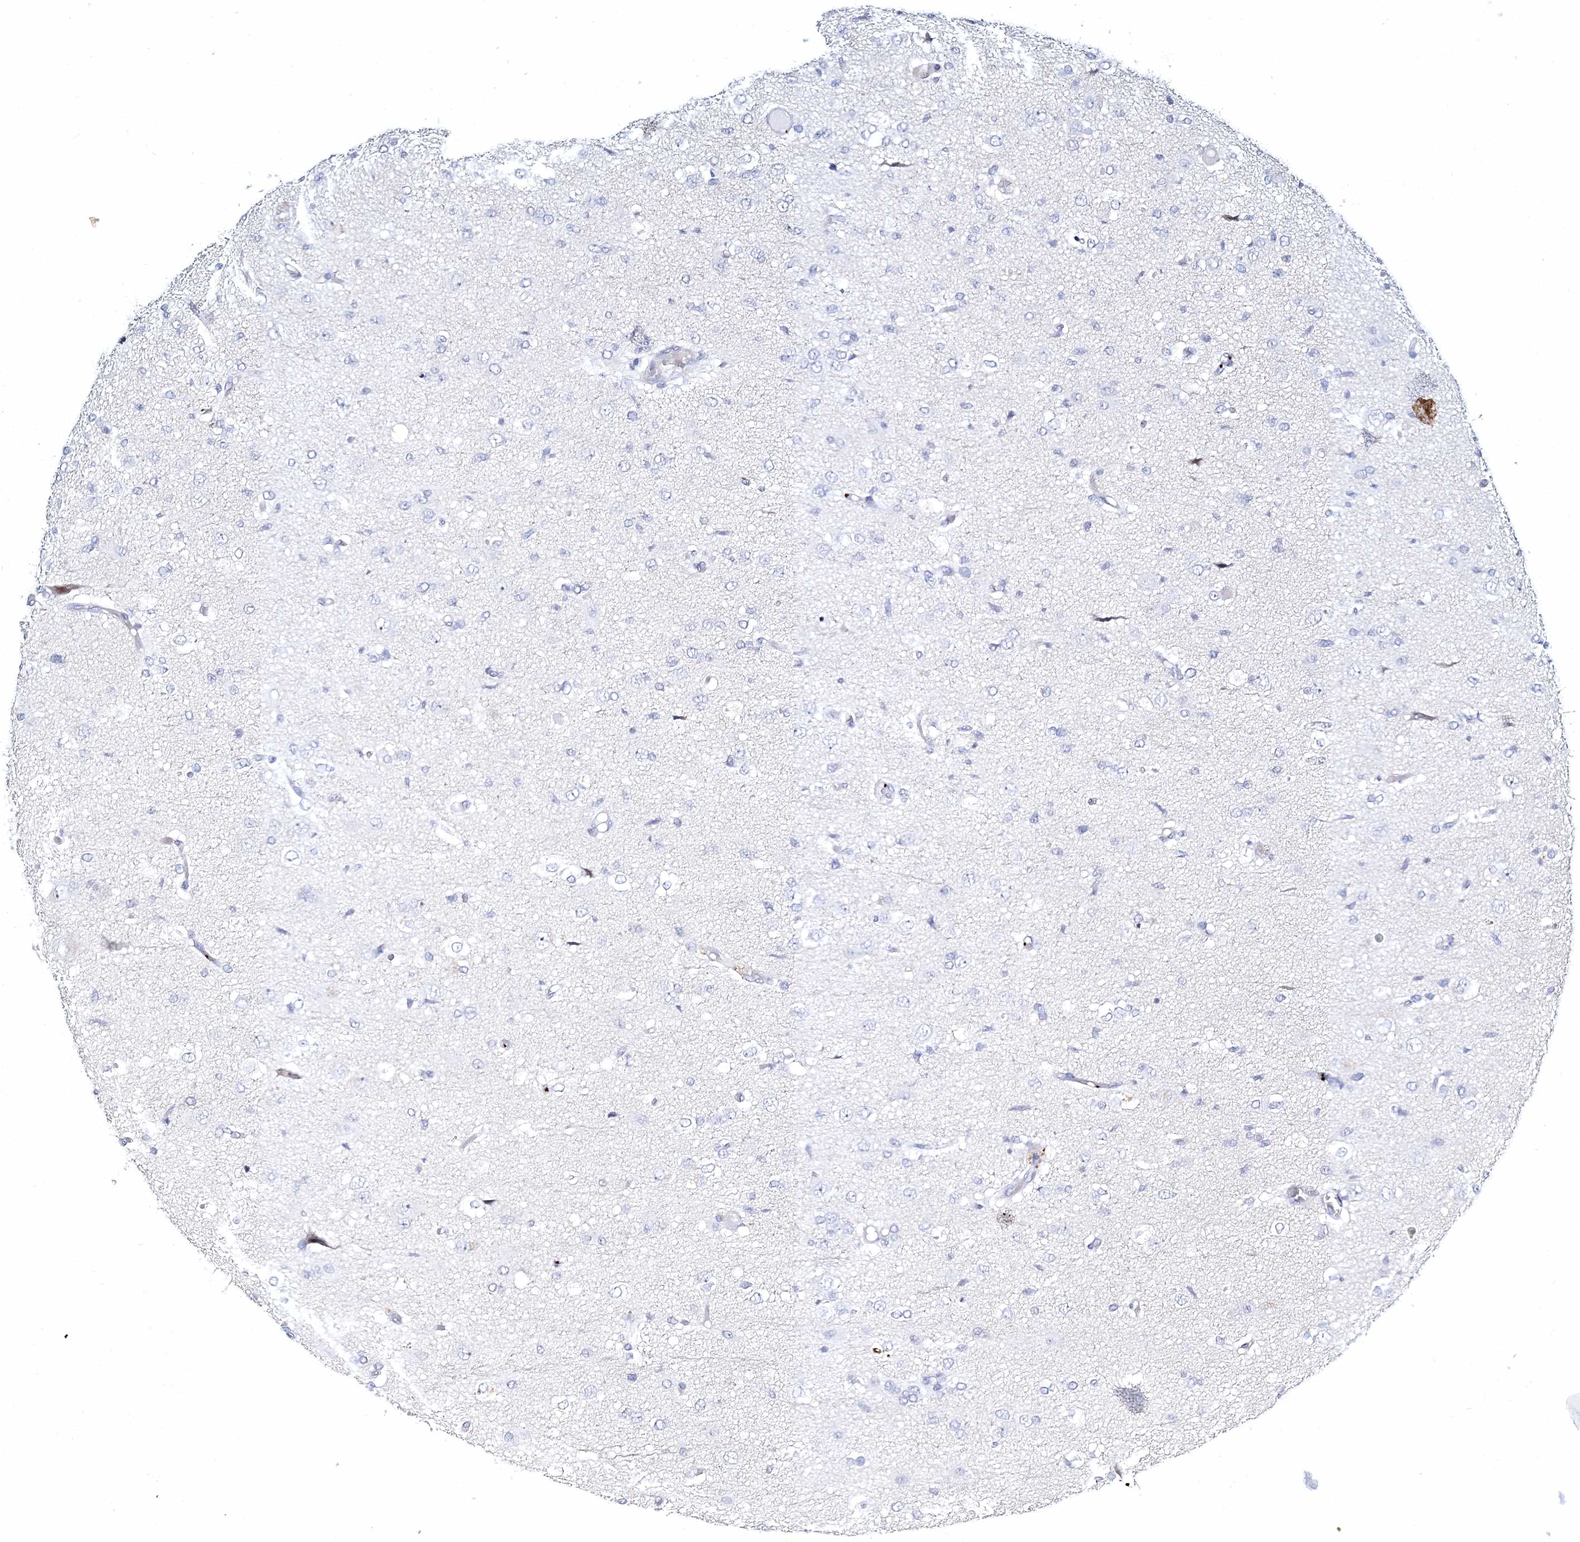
{"staining": {"intensity": "negative", "quantity": "none", "location": "none"}, "tissue": "glioma", "cell_type": "Tumor cells", "image_type": "cancer", "snomed": [{"axis": "morphology", "description": "Glioma, malignant, High grade"}, {"axis": "topography", "description": "Brain"}], "caption": "DAB immunohistochemical staining of malignant high-grade glioma displays no significant positivity in tumor cells.", "gene": "MYOZ2", "patient": {"sex": "female", "age": 59}}